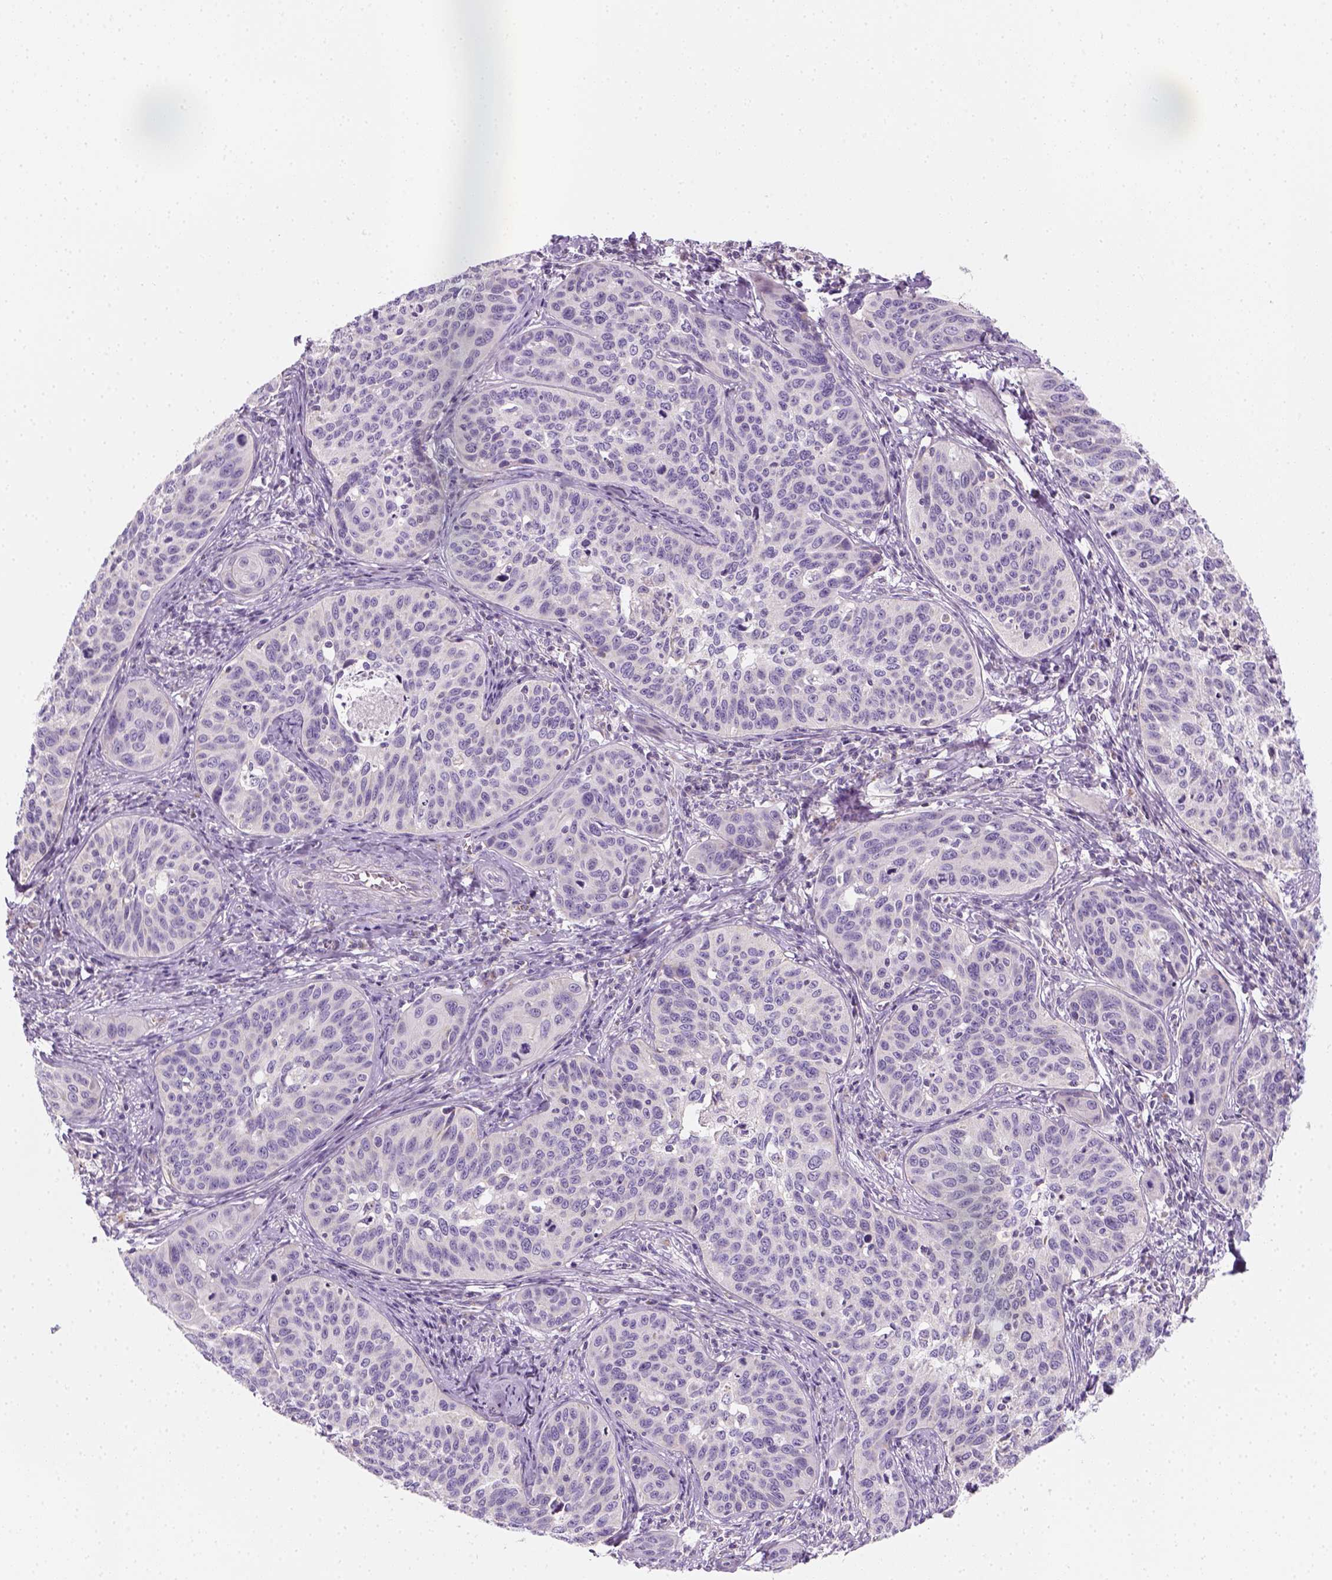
{"staining": {"intensity": "negative", "quantity": "none", "location": "none"}, "tissue": "cervical cancer", "cell_type": "Tumor cells", "image_type": "cancer", "snomed": [{"axis": "morphology", "description": "Squamous cell carcinoma, NOS"}, {"axis": "topography", "description": "Cervix"}], "caption": "Tumor cells are negative for brown protein staining in cervical squamous cell carcinoma.", "gene": "AWAT2", "patient": {"sex": "female", "age": 31}}